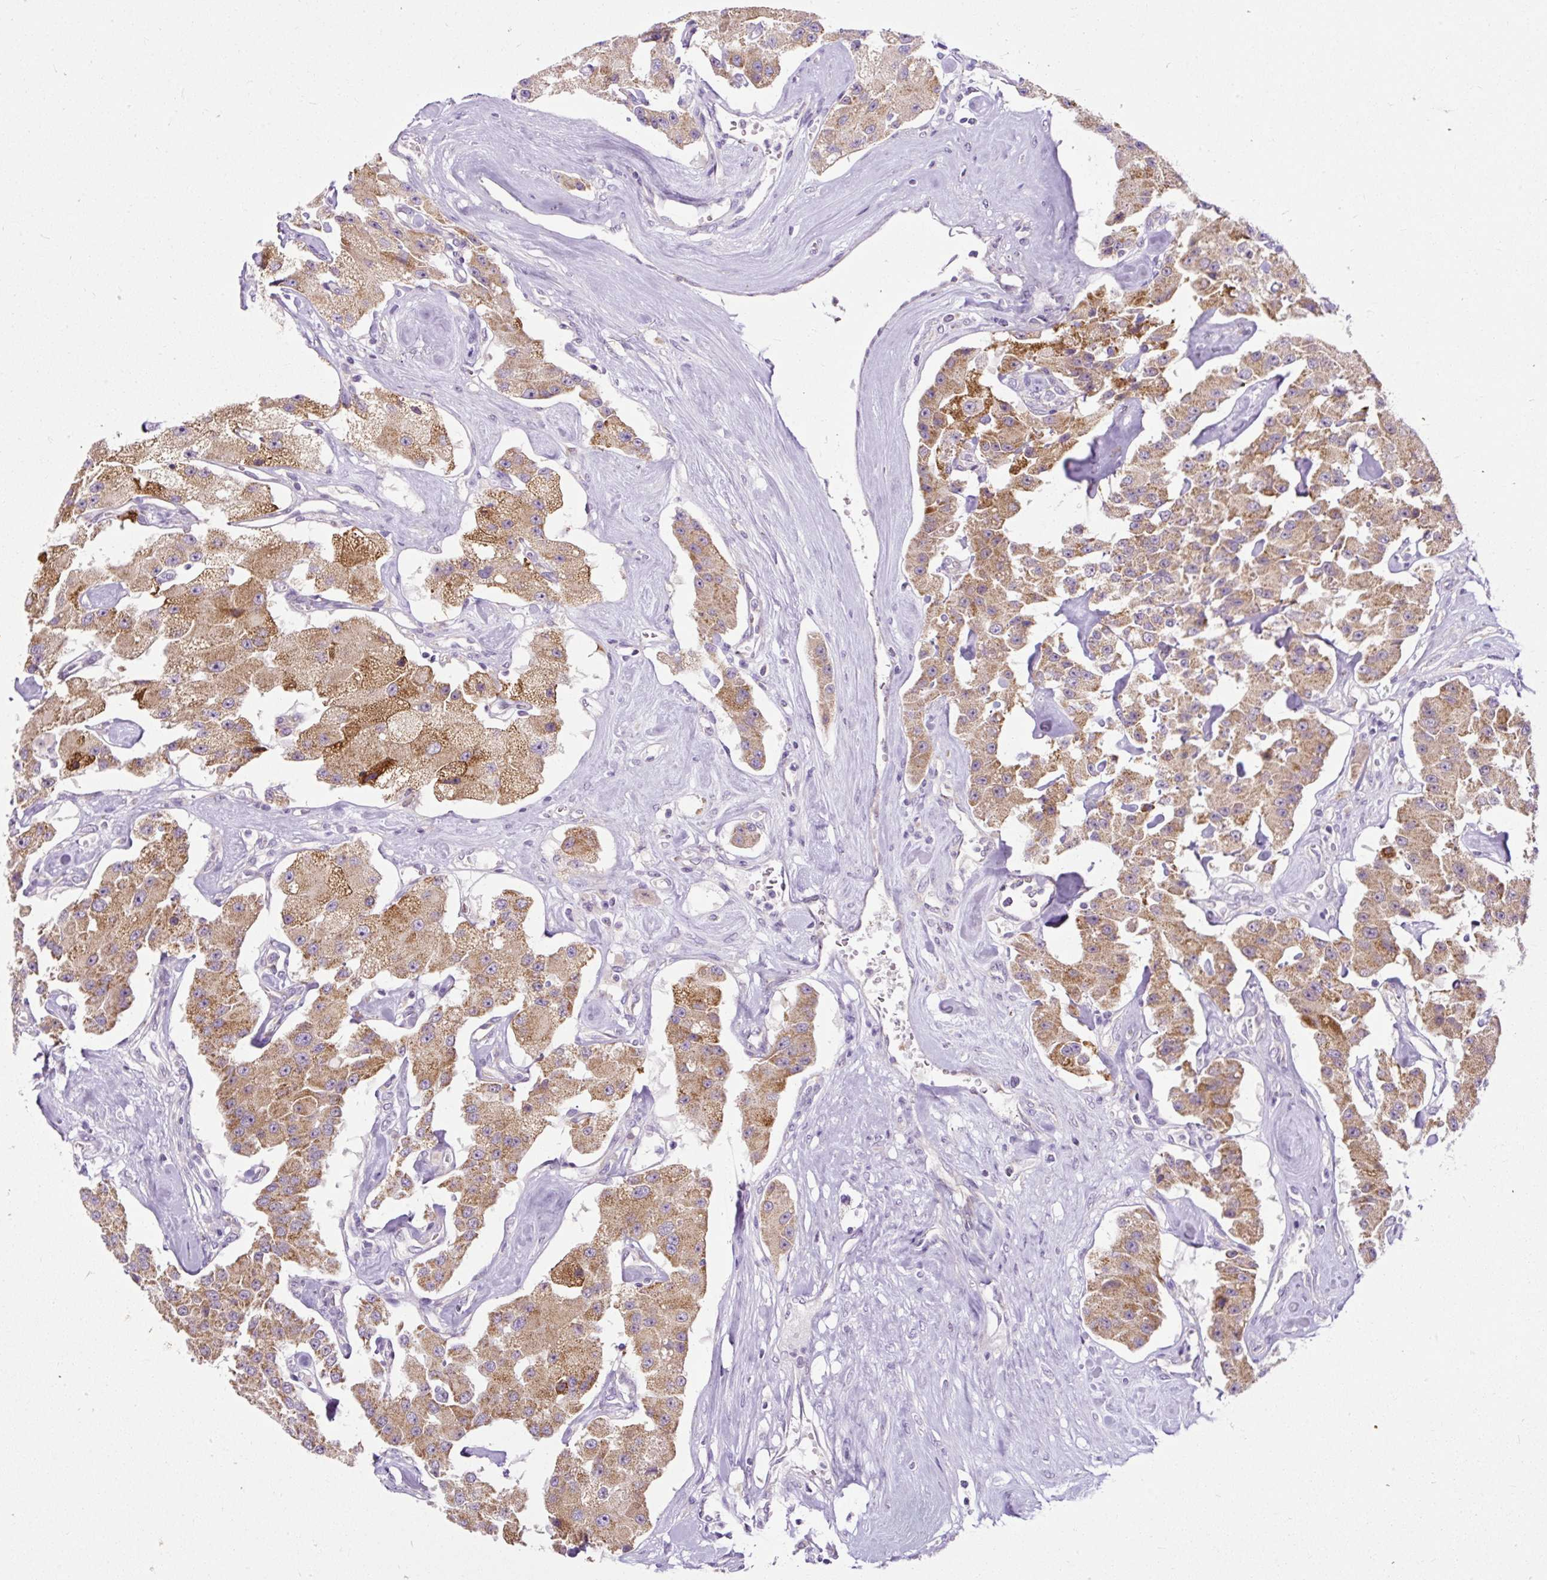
{"staining": {"intensity": "moderate", "quantity": ">75%", "location": "cytoplasmic/membranous"}, "tissue": "carcinoid", "cell_type": "Tumor cells", "image_type": "cancer", "snomed": [{"axis": "morphology", "description": "Carcinoid, malignant, NOS"}, {"axis": "topography", "description": "Pancreas"}], "caption": "Immunohistochemistry photomicrograph of neoplastic tissue: carcinoid stained using immunohistochemistry (IHC) reveals medium levels of moderate protein expression localized specifically in the cytoplasmic/membranous of tumor cells, appearing as a cytoplasmic/membranous brown color.", "gene": "FMC1", "patient": {"sex": "male", "age": 41}}